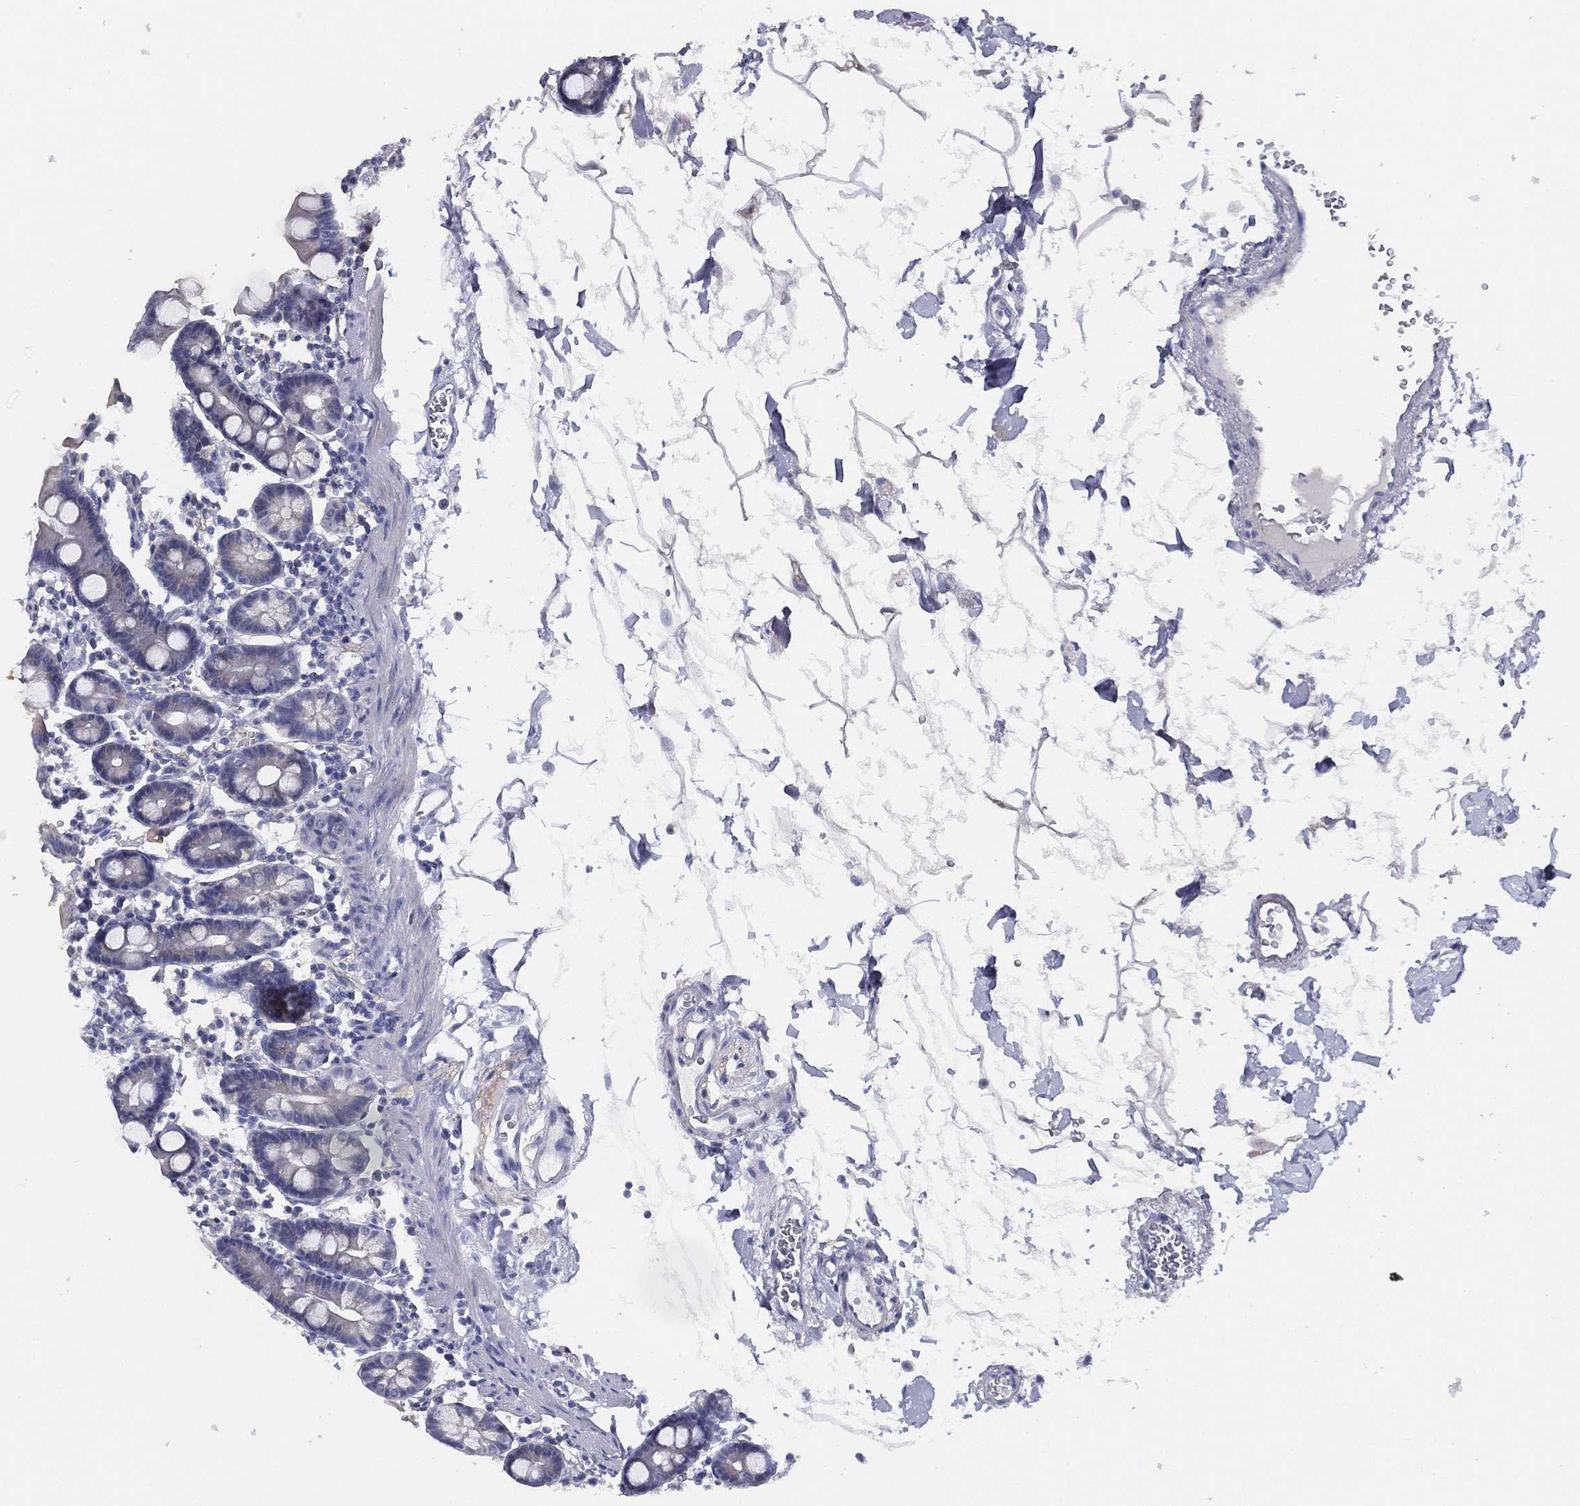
{"staining": {"intensity": "negative", "quantity": "none", "location": "none"}, "tissue": "duodenum", "cell_type": "Glandular cells", "image_type": "normal", "snomed": [{"axis": "morphology", "description": "Normal tissue, NOS"}, {"axis": "topography", "description": "Duodenum"}], "caption": "This is an immunohistochemistry photomicrograph of unremarkable human duodenum. There is no positivity in glandular cells.", "gene": "SLC13A4", "patient": {"sex": "male", "age": 59}}